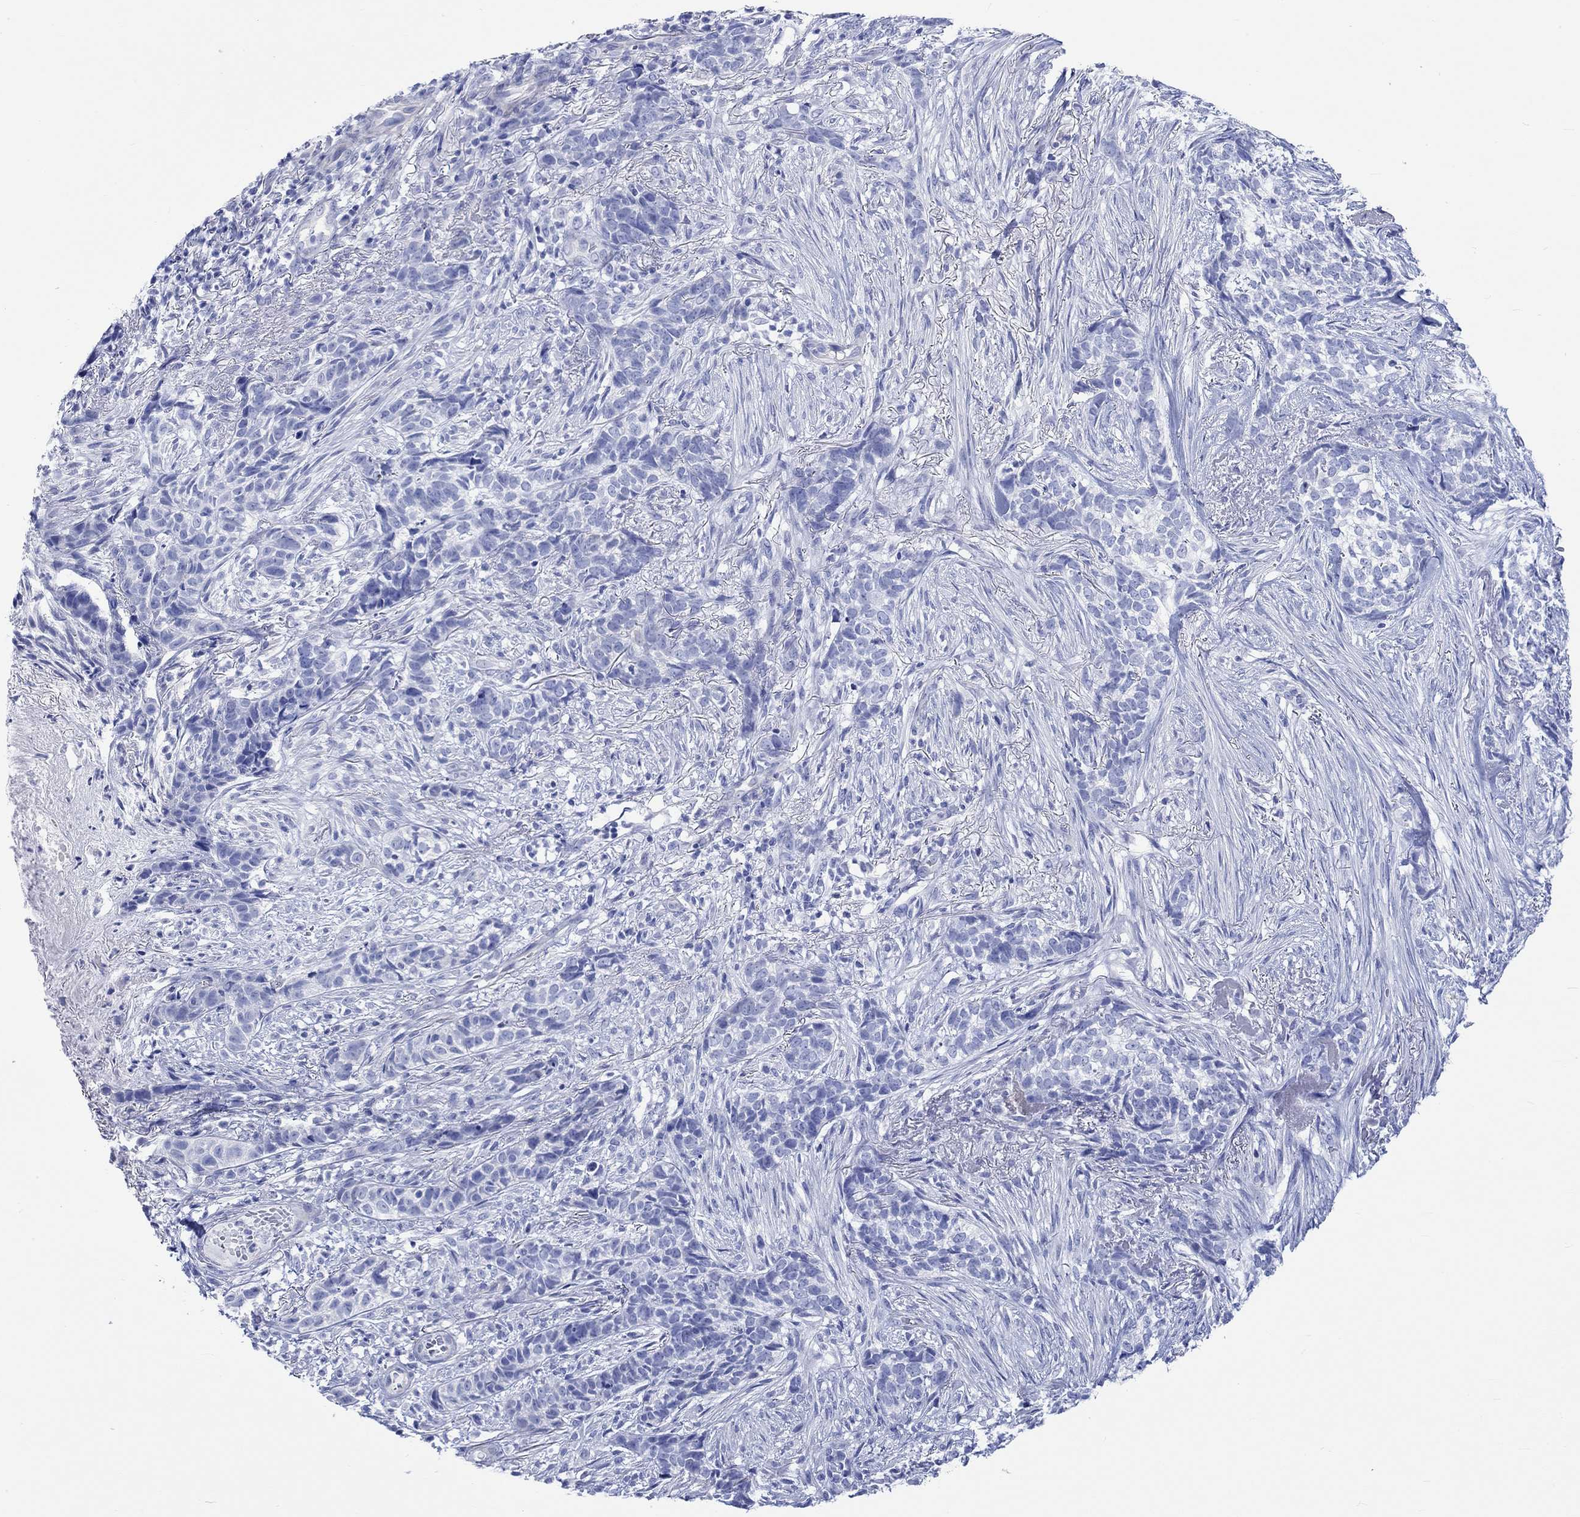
{"staining": {"intensity": "negative", "quantity": "none", "location": "none"}, "tissue": "skin cancer", "cell_type": "Tumor cells", "image_type": "cancer", "snomed": [{"axis": "morphology", "description": "Basal cell carcinoma"}, {"axis": "topography", "description": "Skin"}], "caption": "Immunohistochemistry (IHC) of skin basal cell carcinoma reveals no staining in tumor cells.", "gene": "CPLX2", "patient": {"sex": "female", "age": 69}}